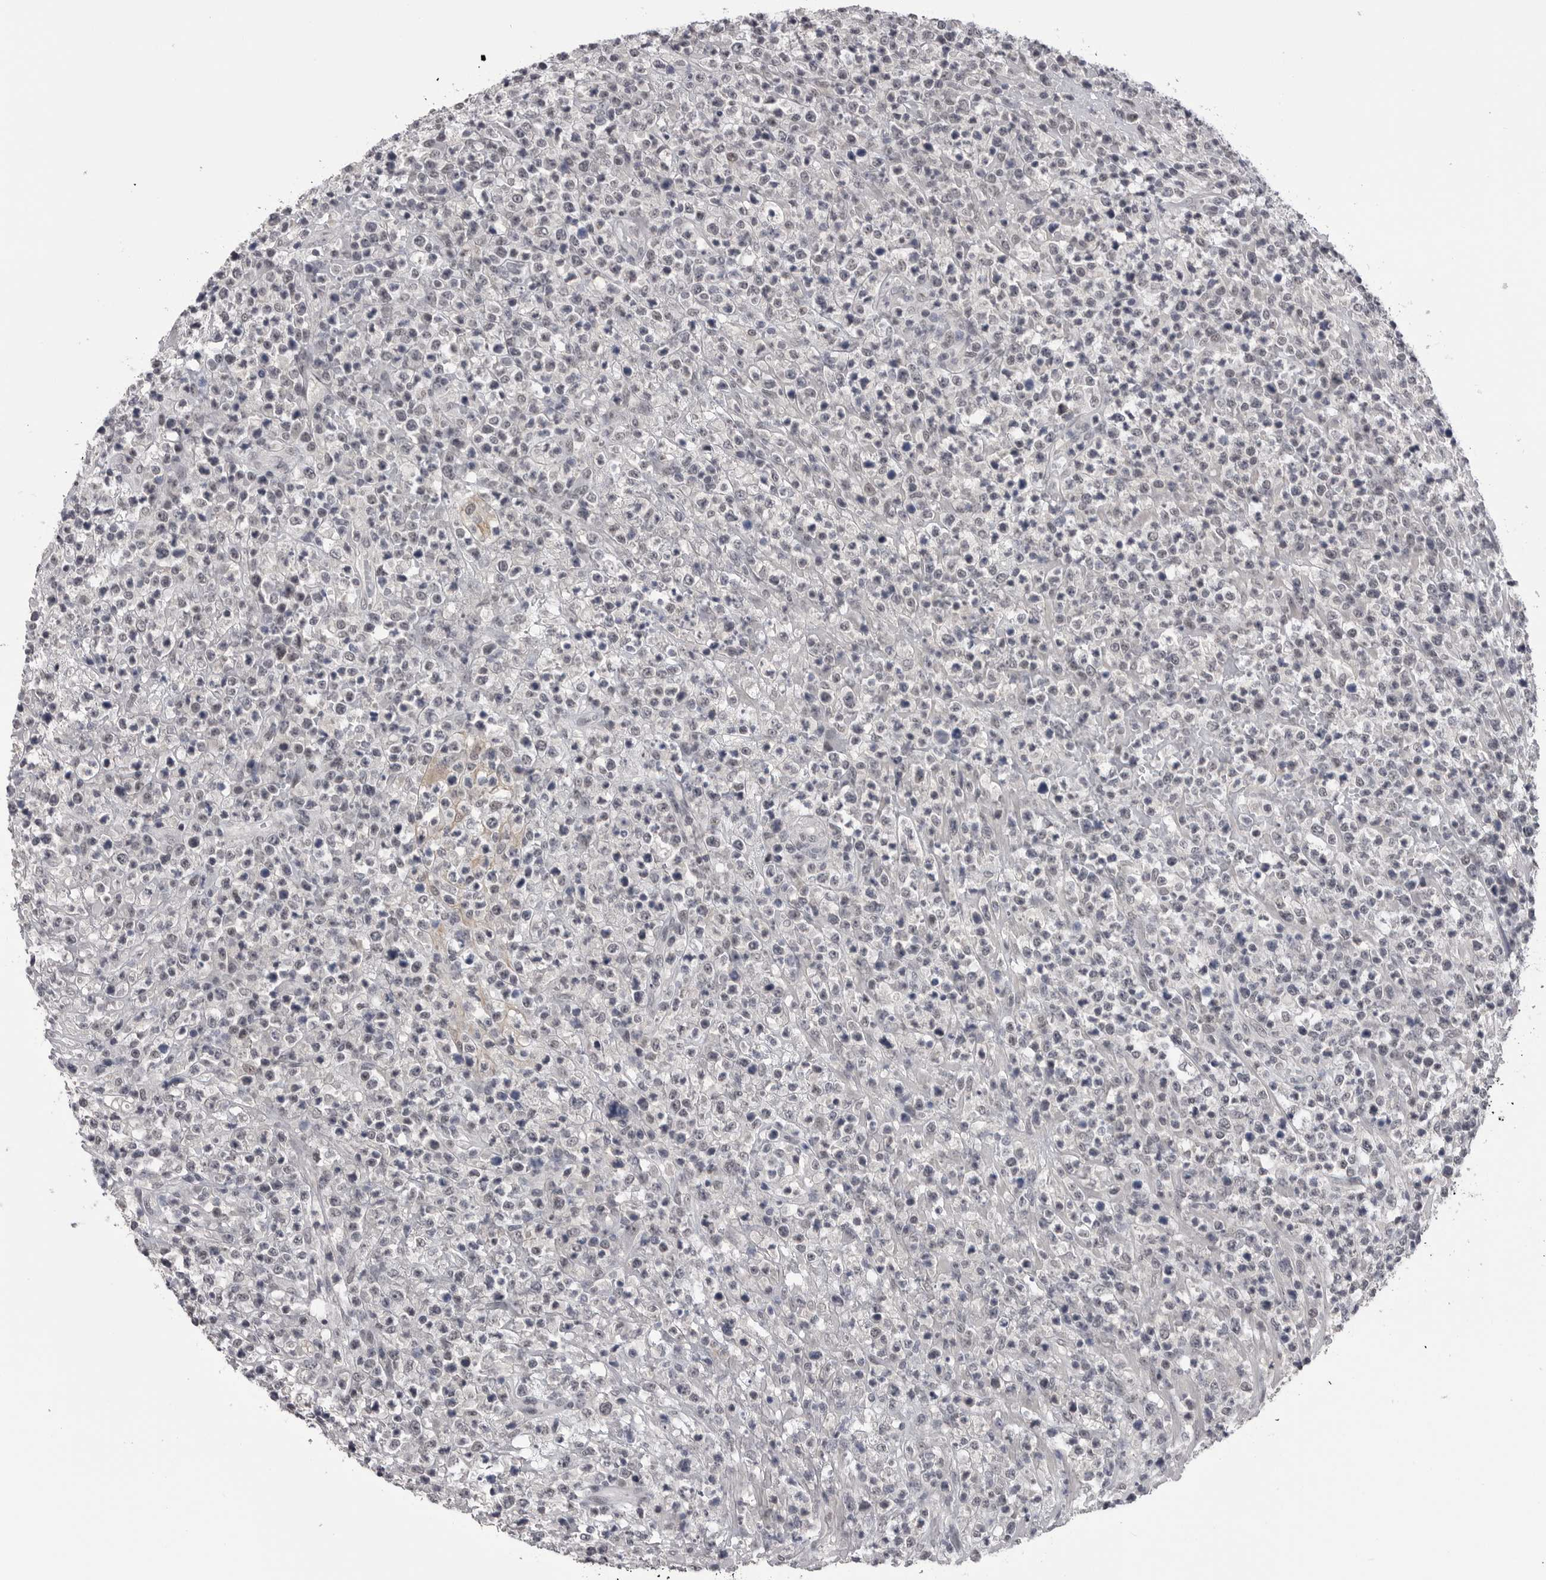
{"staining": {"intensity": "negative", "quantity": "none", "location": "none"}, "tissue": "lymphoma", "cell_type": "Tumor cells", "image_type": "cancer", "snomed": [{"axis": "morphology", "description": "Malignant lymphoma, non-Hodgkin's type, High grade"}, {"axis": "topography", "description": "Colon"}], "caption": "Tumor cells are negative for brown protein staining in lymphoma. (Stains: DAB immunohistochemistry (IHC) with hematoxylin counter stain, Microscopy: brightfield microscopy at high magnification).", "gene": "DLG2", "patient": {"sex": "female", "age": 53}}